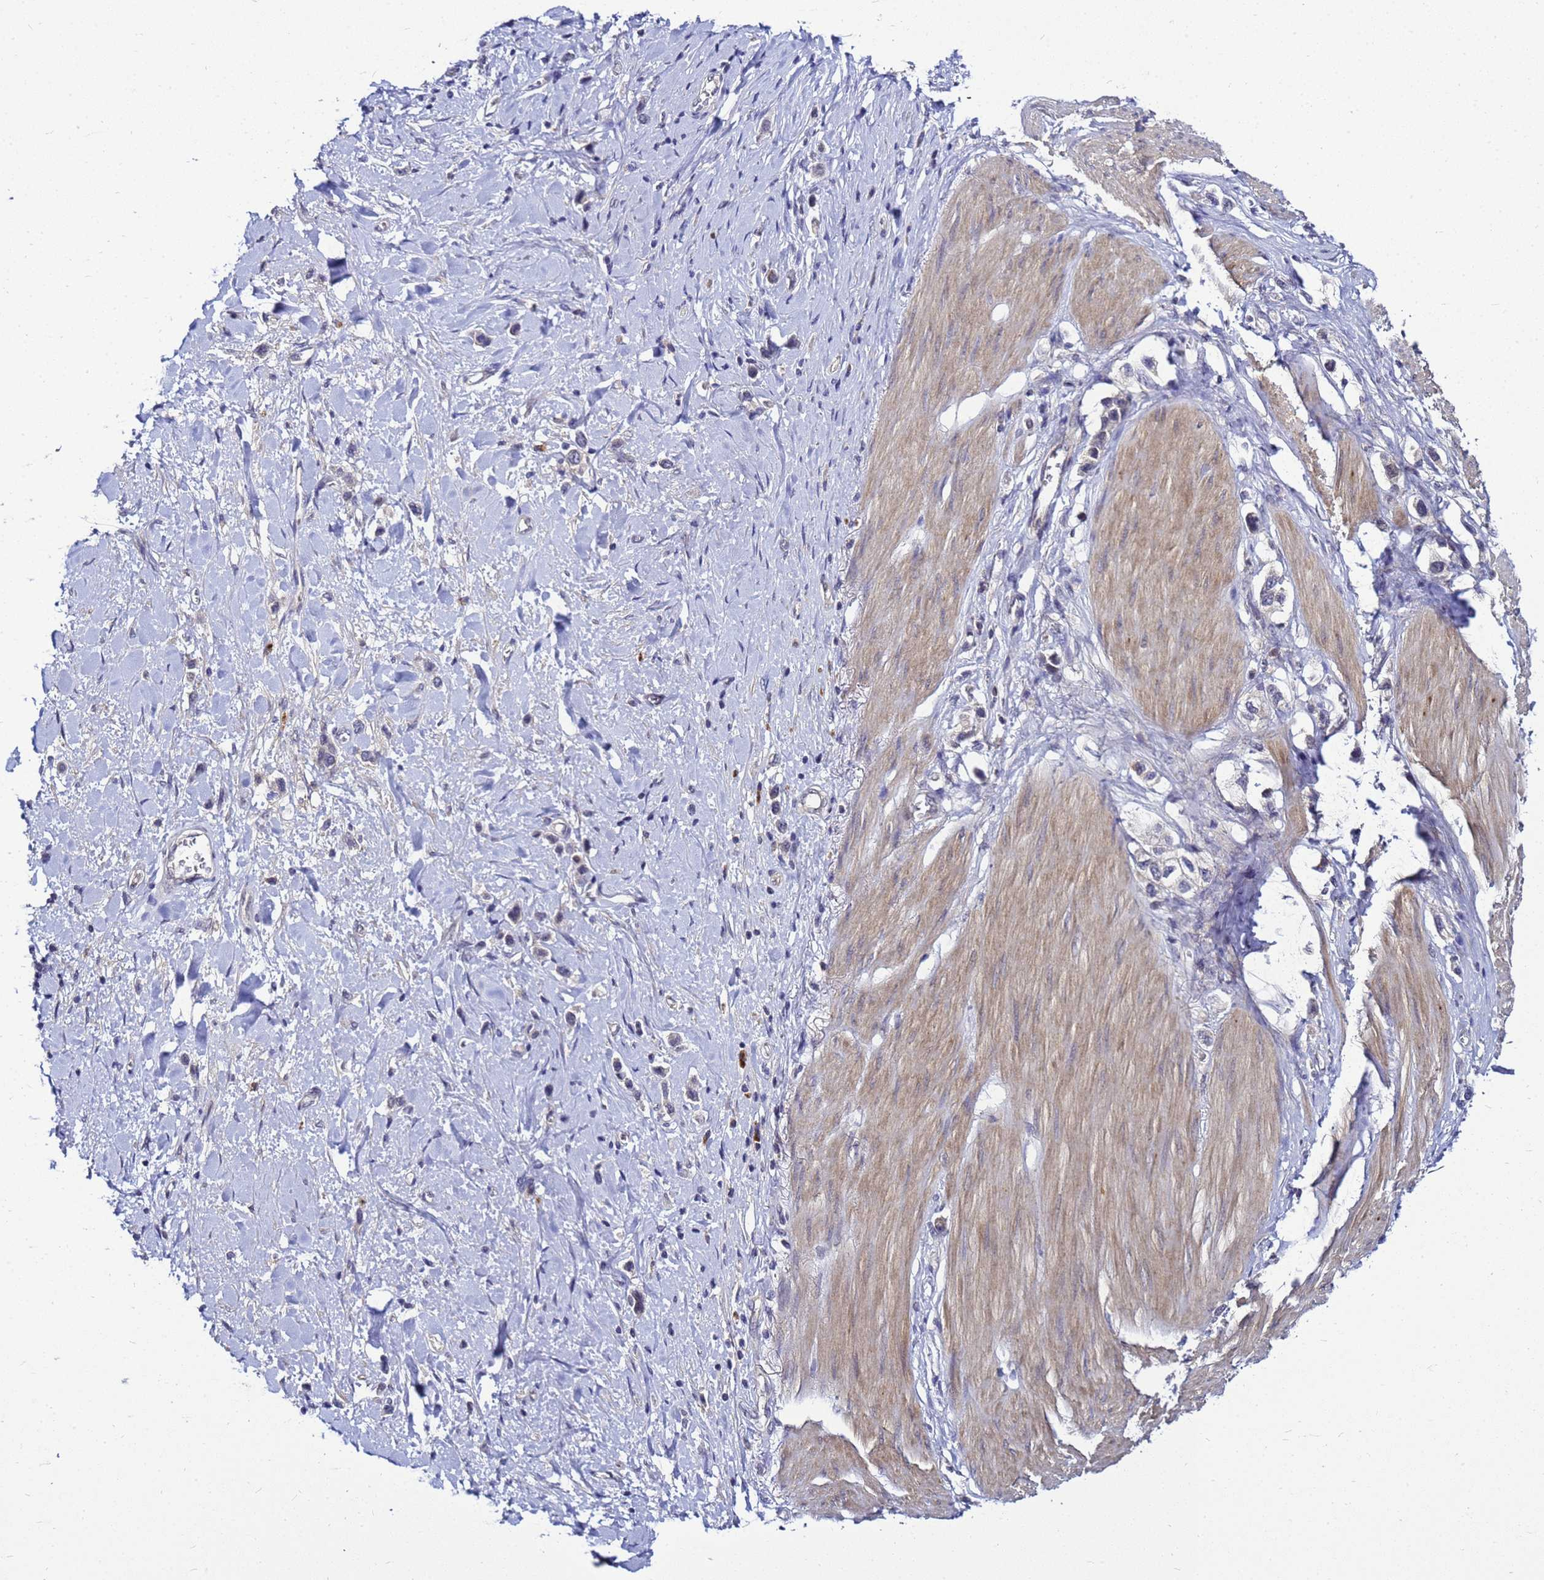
{"staining": {"intensity": "negative", "quantity": "none", "location": "none"}, "tissue": "stomach cancer", "cell_type": "Tumor cells", "image_type": "cancer", "snomed": [{"axis": "morphology", "description": "Adenocarcinoma, NOS"}, {"axis": "topography", "description": "Stomach"}], "caption": "Human stomach cancer (adenocarcinoma) stained for a protein using IHC demonstrates no staining in tumor cells.", "gene": "SAT1", "patient": {"sex": "female", "age": 65}}